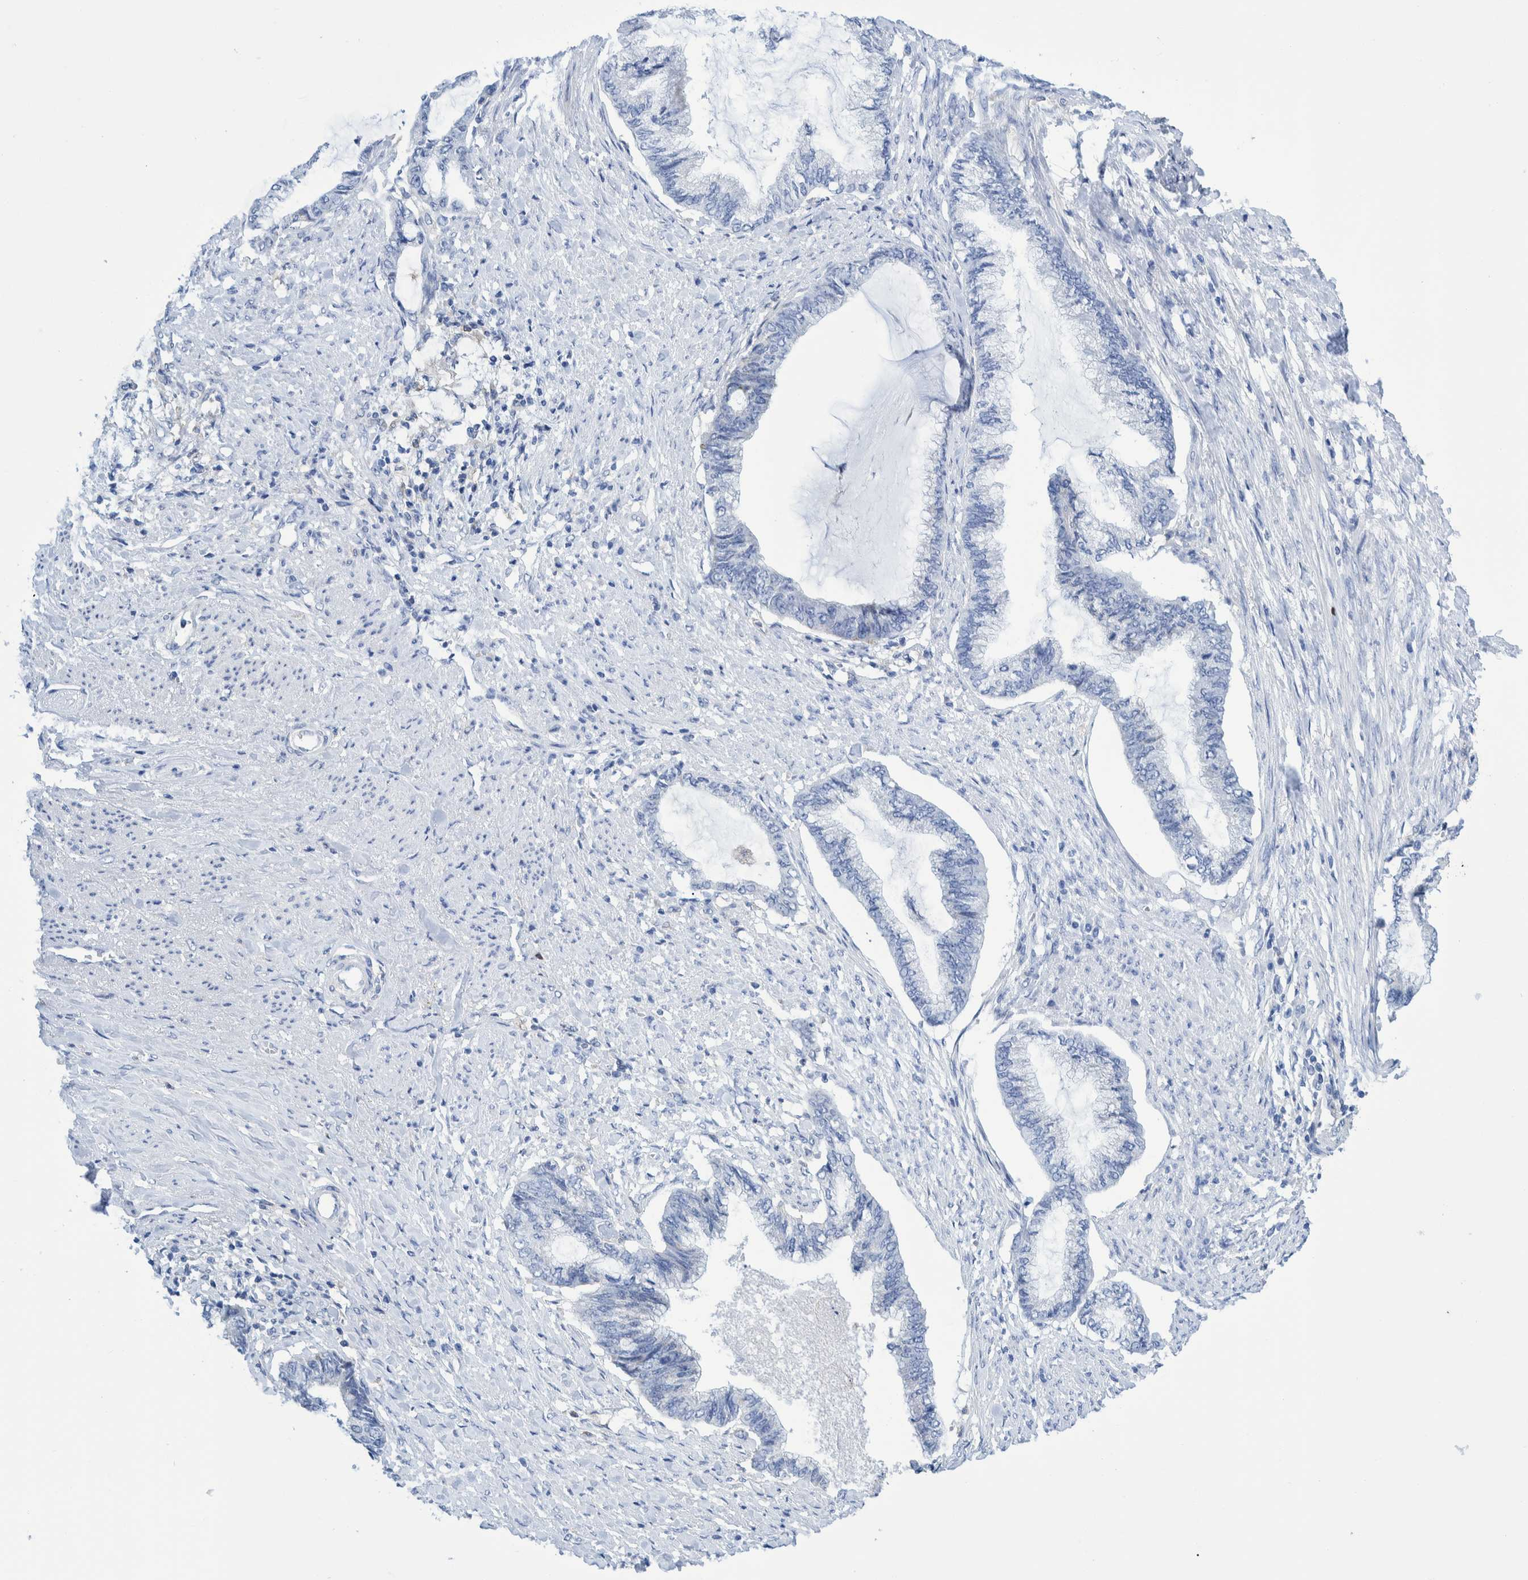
{"staining": {"intensity": "negative", "quantity": "none", "location": "none"}, "tissue": "endometrial cancer", "cell_type": "Tumor cells", "image_type": "cancer", "snomed": [{"axis": "morphology", "description": "Adenocarcinoma, NOS"}, {"axis": "topography", "description": "Endometrium"}], "caption": "The immunohistochemistry micrograph has no significant staining in tumor cells of endometrial adenocarcinoma tissue.", "gene": "KRT14", "patient": {"sex": "female", "age": 86}}